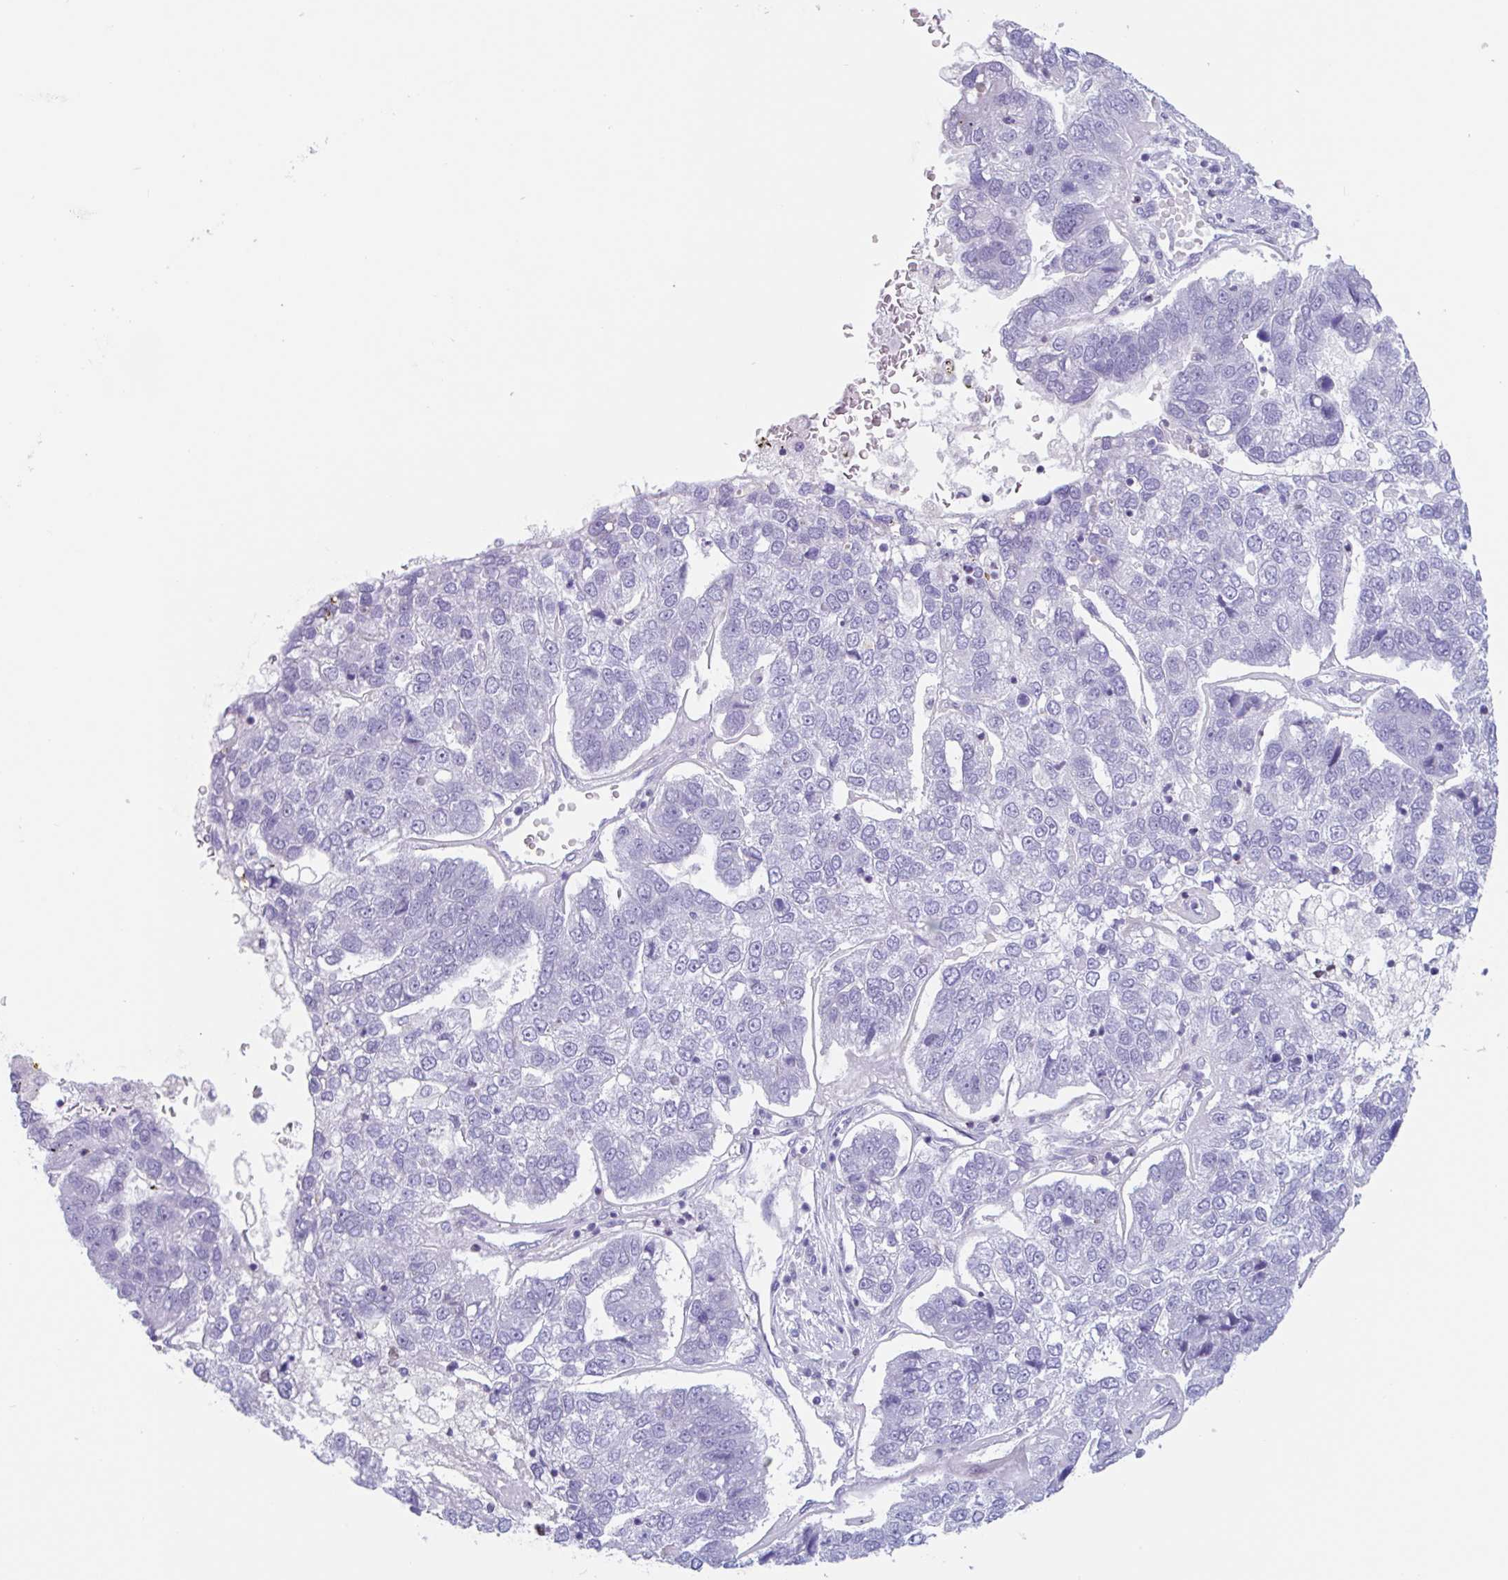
{"staining": {"intensity": "negative", "quantity": "none", "location": "none"}, "tissue": "pancreatic cancer", "cell_type": "Tumor cells", "image_type": "cancer", "snomed": [{"axis": "morphology", "description": "Adenocarcinoma, NOS"}, {"axis": "topography", "description": "Pancreas"}], "caption": "Image shows no significant protein expression in tumor cells of adenocarcinoma (pancreatic). (Immunohistochemistry (ihc), brightfield microscopy, high magnification).", "gene": "LENG9", "patient": {"sex": "female", "age": 61}}